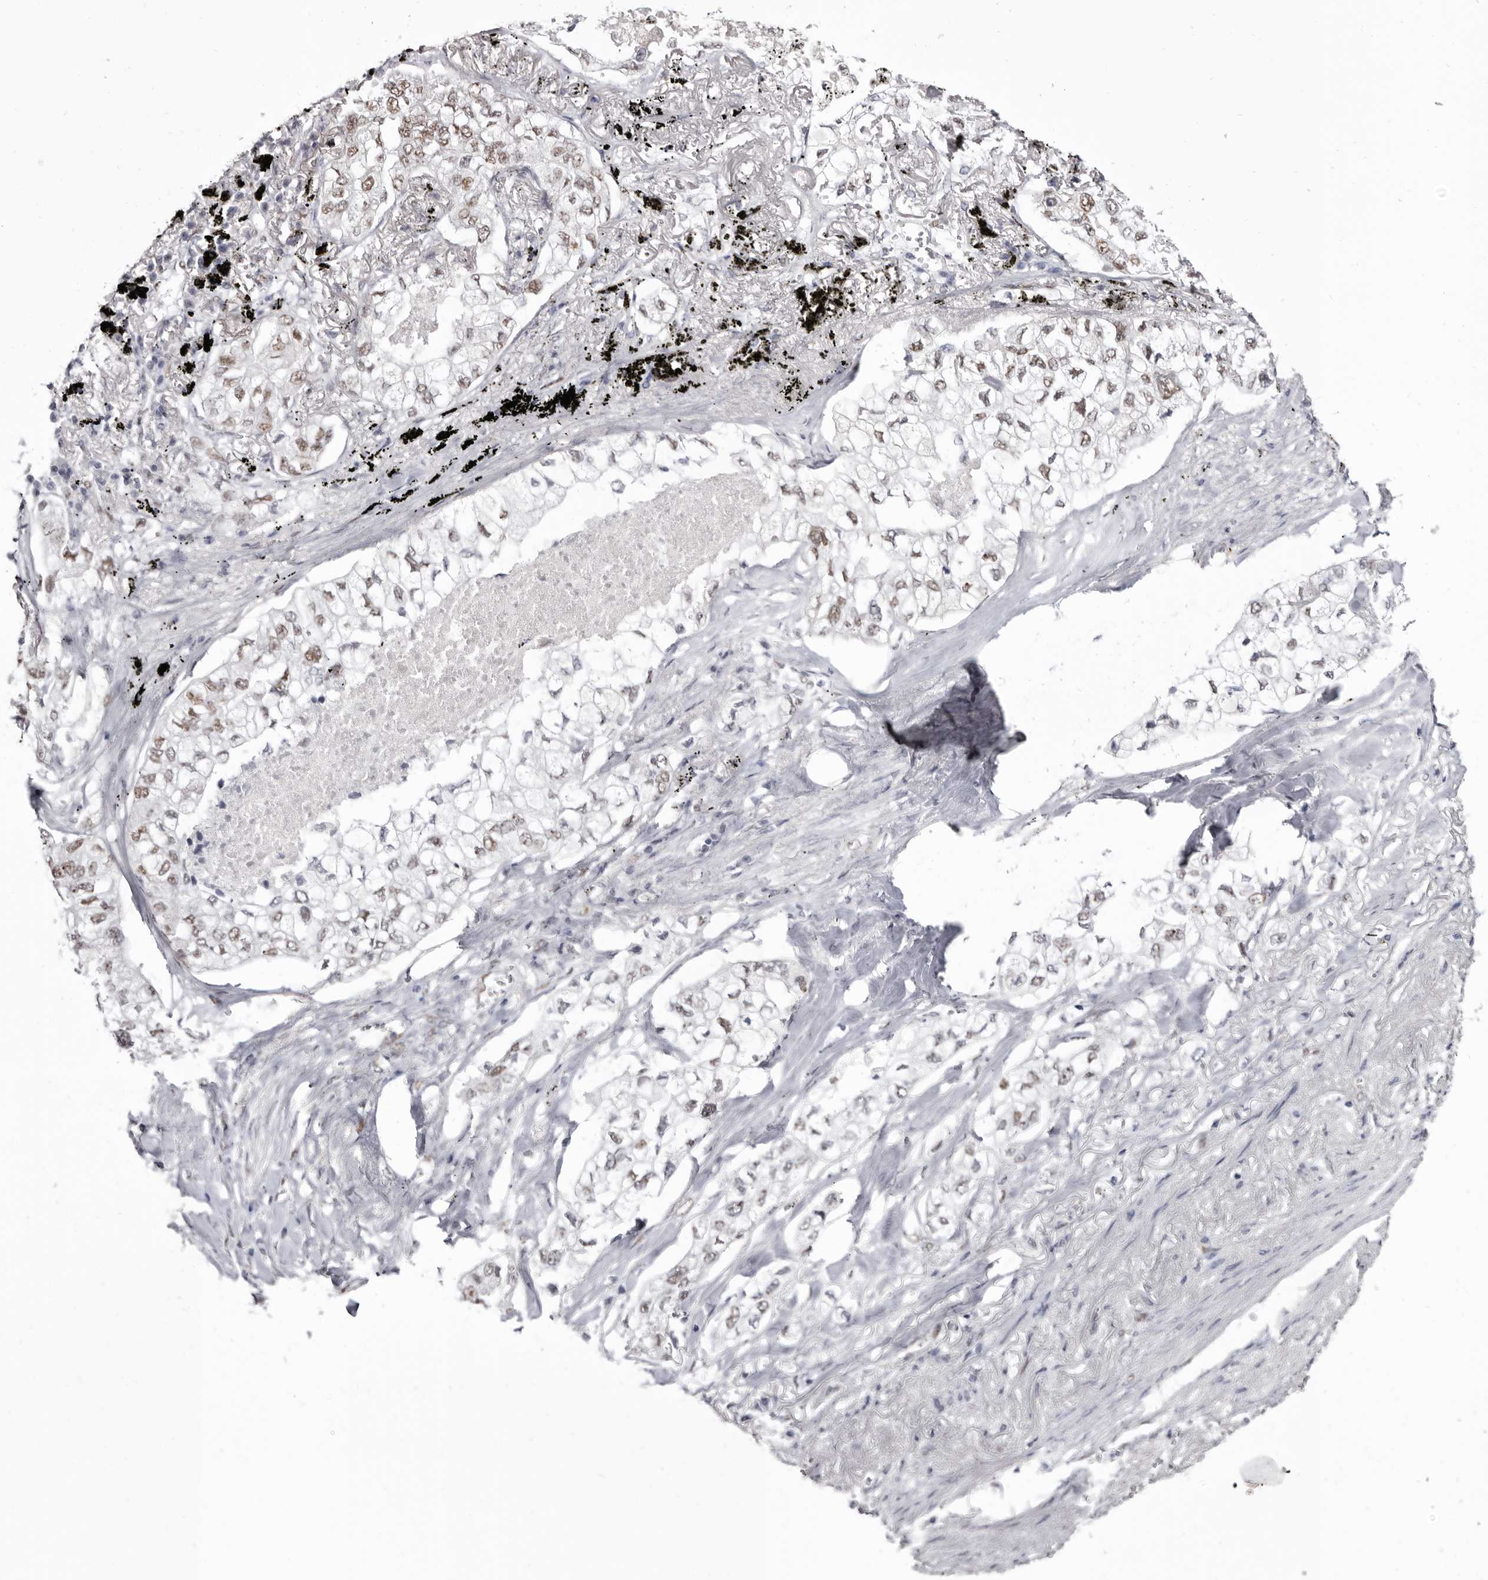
{"staining": {"intensity": "weak", "quantity": ">75%", "location": "nuclear"}, "tissue": "lung cancer", "cell_type": "Tumor cells", "image_type": "cancer", "snomed": [{"axis": "morphology", "description": "Adenocarcinoma, NOS"}, {"axis": "topography", "description": "Lung"}], "caption": "Protein staining exhibits weak nuclear staining in about >75% of tumor cells in lung cancer. The staining was performed using DAB to visualize the protein expression in brown, while the nuclei were stained in blue with hematoxylin (Magnification: 20x).", "gene": "ZNF326", "patient": {"sex": "male", "age": 65}}